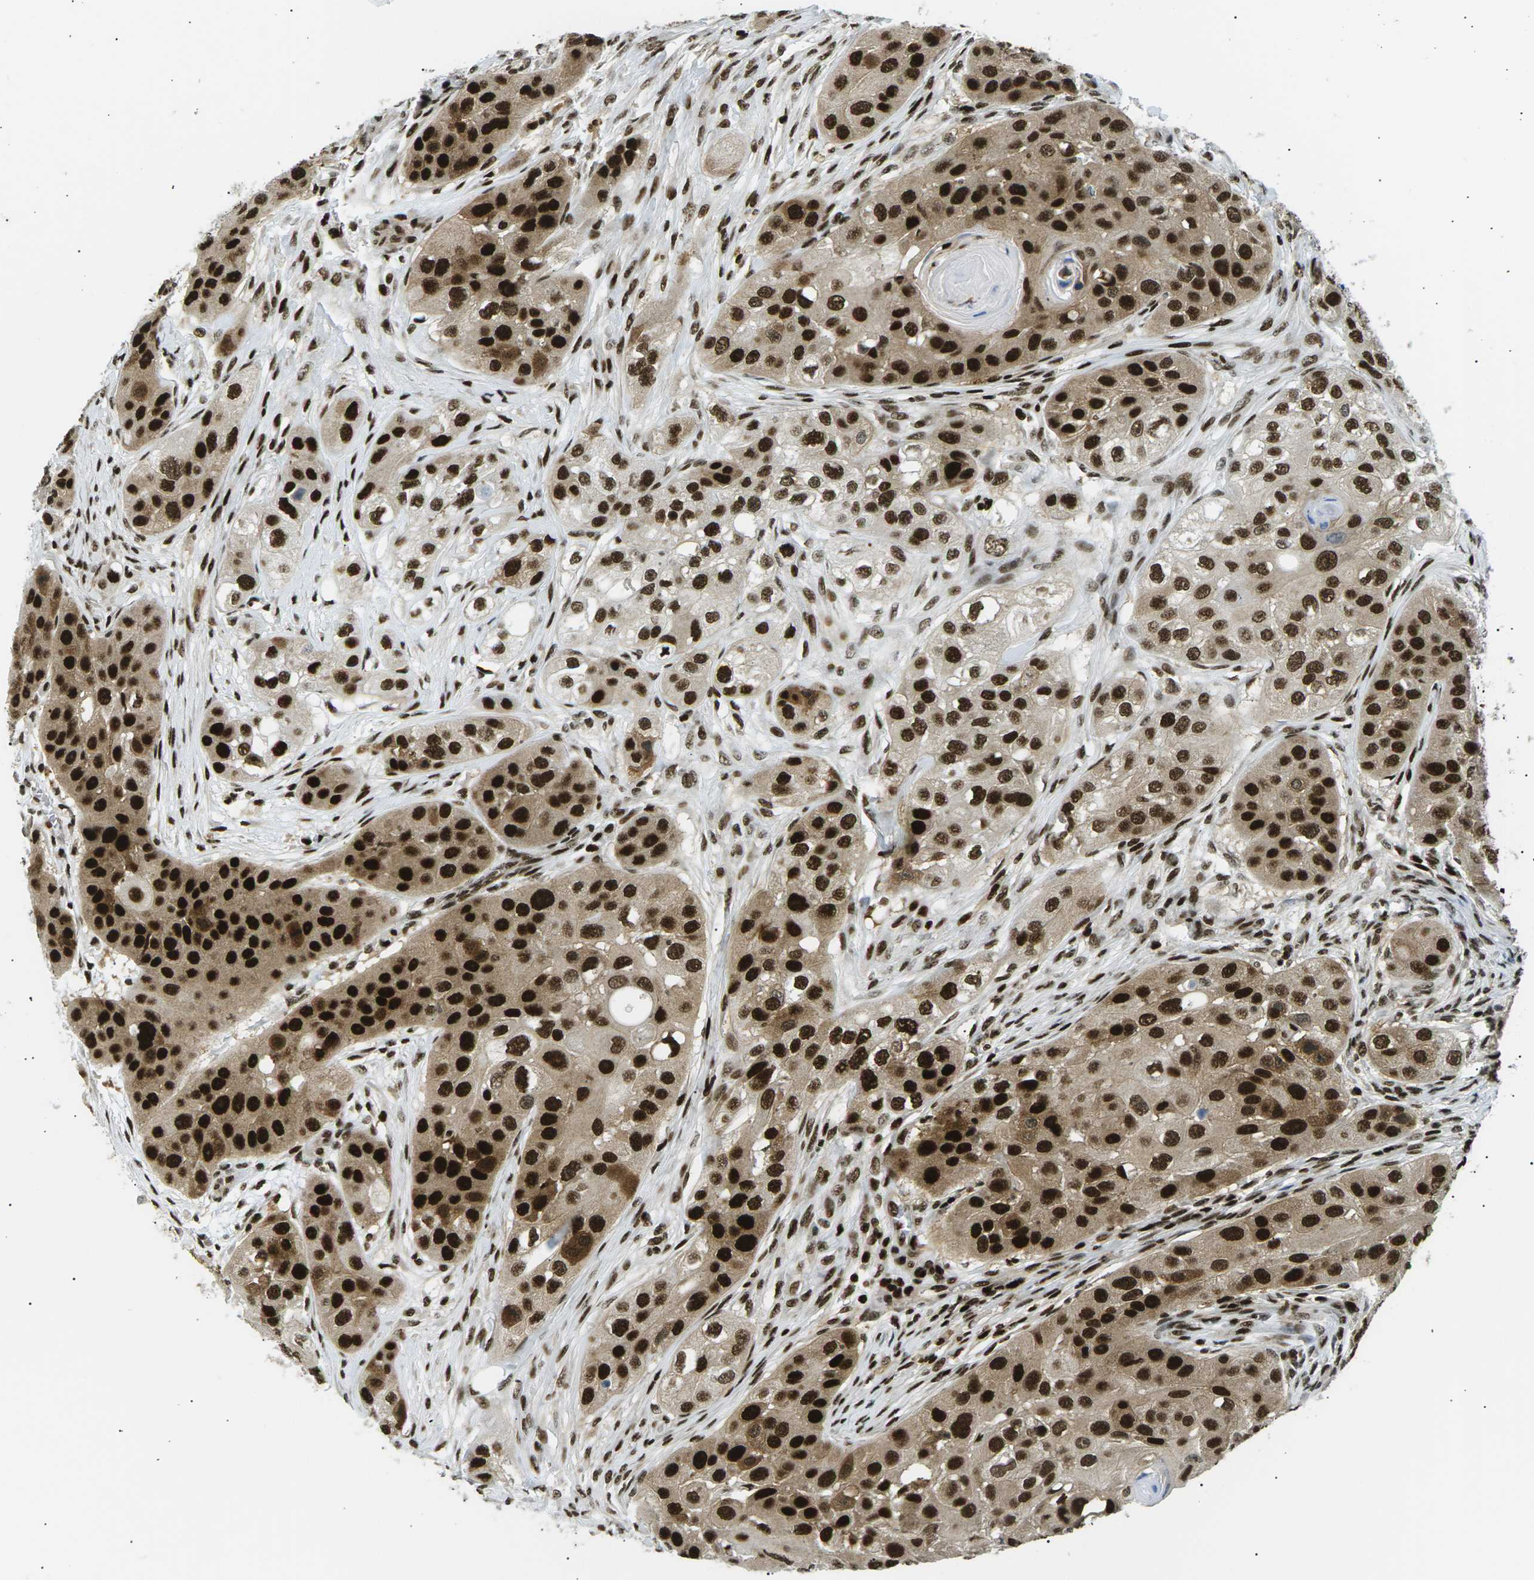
{"staining": {"intensity": "strong", "quantity": ">75%", "location": "cytoplasmic/membranous,nuclear"}, "tissue": "head and neck cancer", "cell_type": "Tumor cells", "image_type": "cancer", "snomed": [{"axis": "morphology", "description": "Normal tissue, NOS"}, {"axis": "morphology", "description": "Squamous cell carcinoma, NOS"}, {"axis": "topography", "description": "Skeletal muscle"}, {"axis": "topography", "description": "Head-Neck"}], "caption": "A histopathology image showing strong cytoplasmic/membranous and nuclear positivity in about >75% of tumor cells in head and neck cancer (squamous cell carcinoma), as visualized by brown immunohistochemical staining.", "gene": "RPA2", "patient": {"sex": "male", "age": 51}}